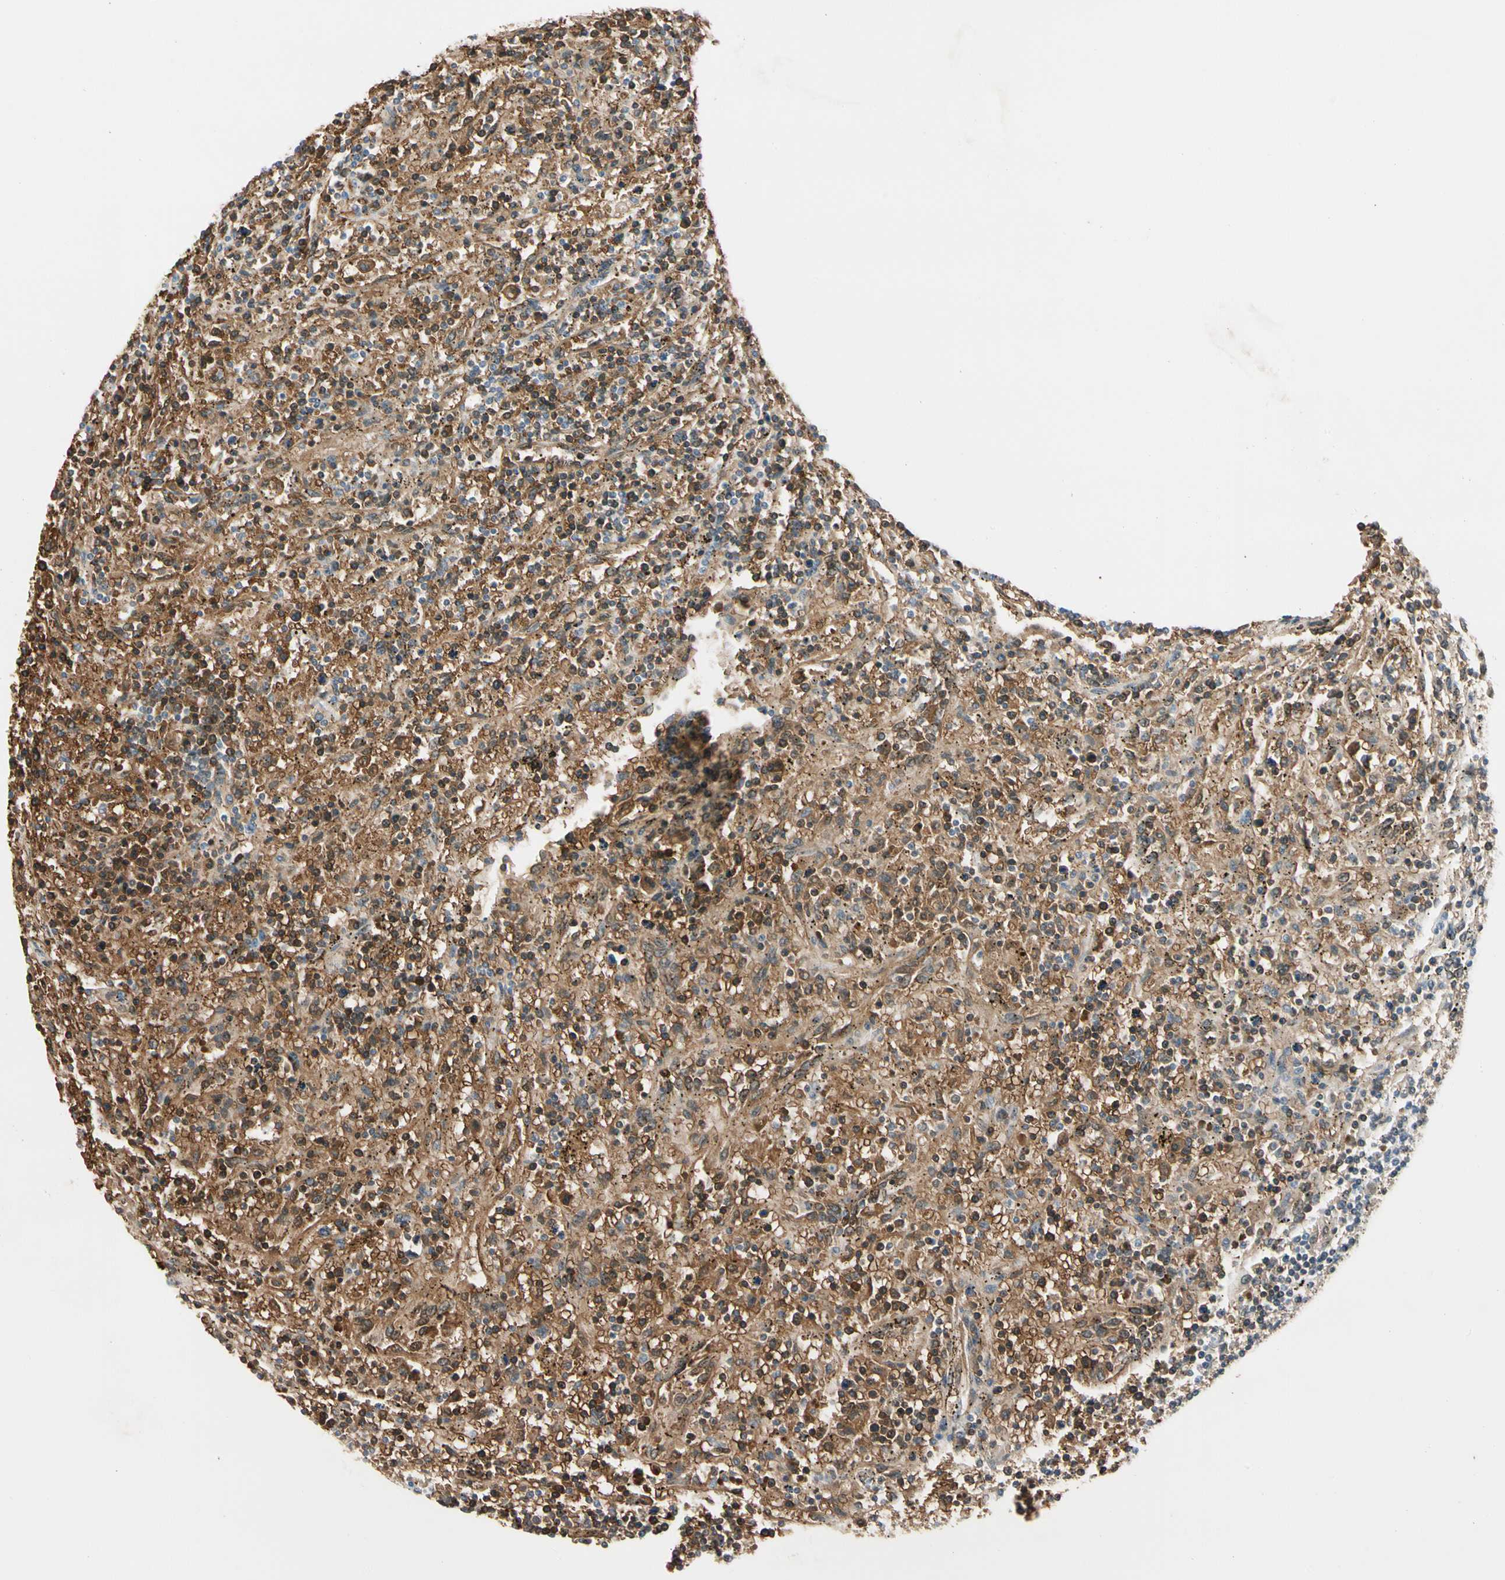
{"staining": {"intensity": "strong", "quantity": ">75%", "location": "cytoplasmic/membranous,nuclear"}, "tissue": "lymphoma", "cell_type": "Tumor cells", "image_type": "cancer", "snomed": [{"axis": "morphology", "description": "Malignant lymphoma, non-Hodgkin's type, Low grade"}, {"axis": "topography", "description": "Spleen"}], "caption": "Malignant lymphoma, non-Hodgkin's type (low-grade) stained for a protein (brown) exhibits strong cytoplasmic/membranous and nuclear positive staining in about >75% of tumor cells.", "gene": "CA1", "patient": {"sex": "male", "age": 76}}